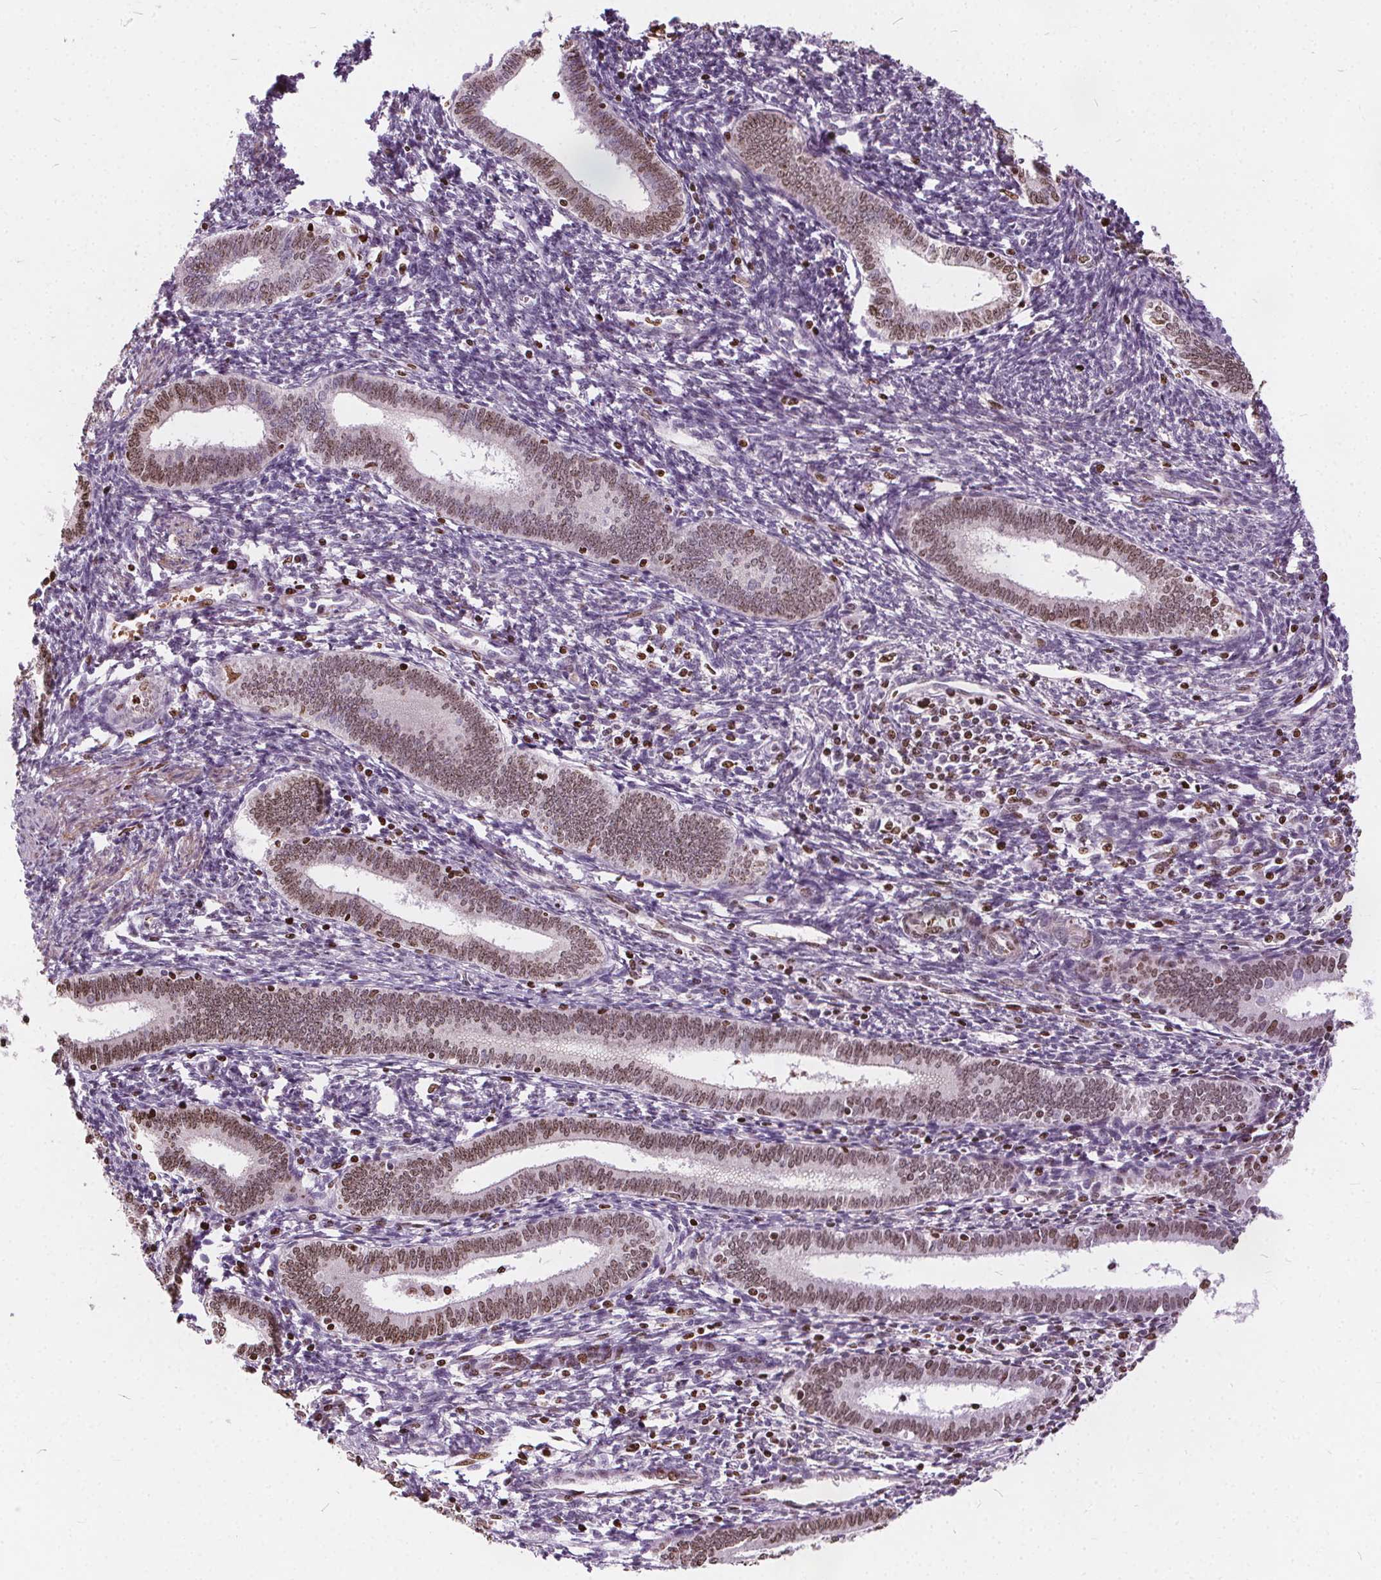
{"staining": {"intensity": "negative", "quantity": "none", "location": "none"}, "tissue": "endometrium", "cell_type": "Cells in endometrial stroma", "image_type": "normal", "snomed": [{"axis": "morphology", "description": "Normal tissue, NOS"}, {"axis": "topography", "description": "Endometrium"}], "caption": "The histopathology image demonstrates no staining of cells in endometrial stroma in benign endometrium.", "gene": "ISLR2", "patient": {"sex": "female", "age": 41}}